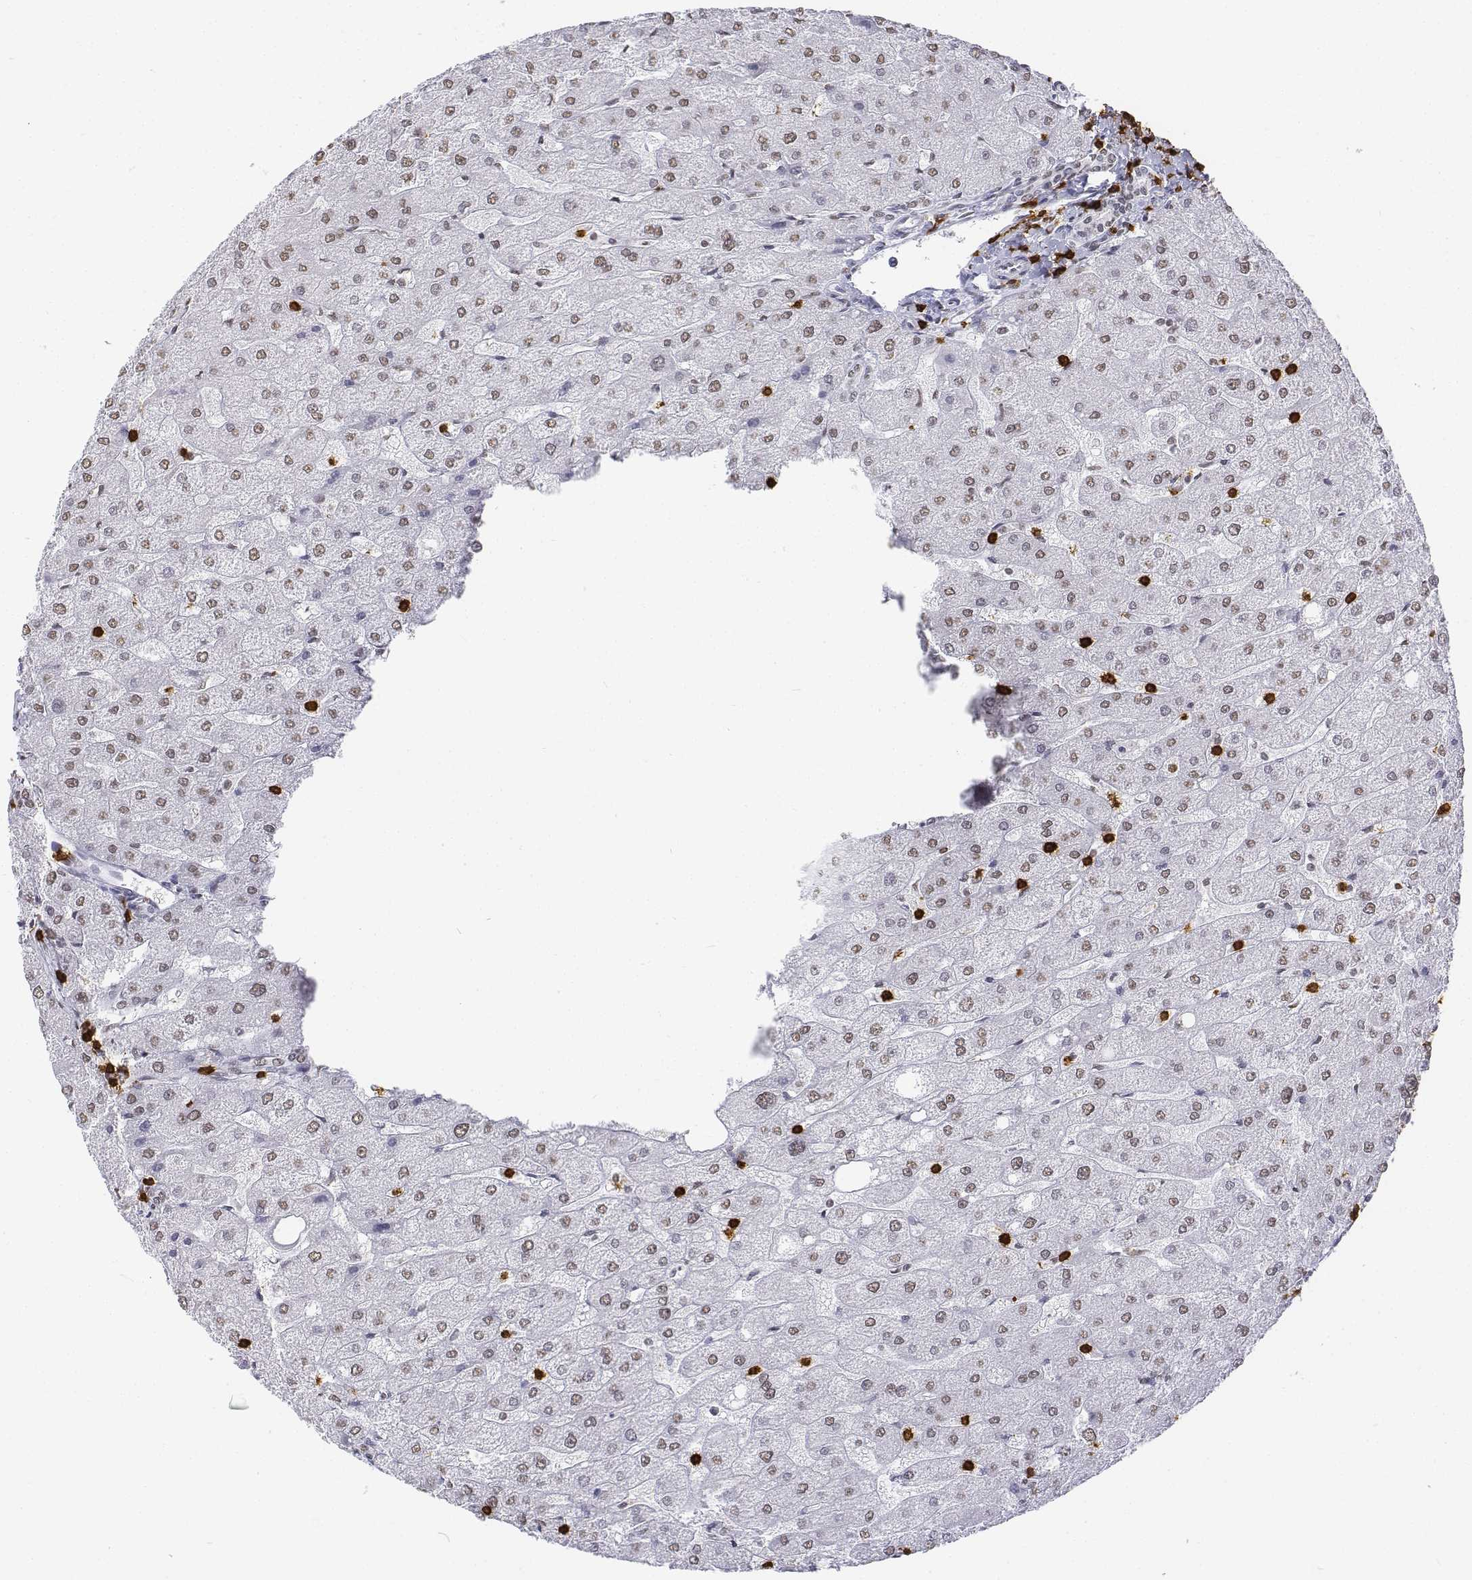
{"staining": {"intensity": "negative", "quantity": "none", "location": "none"}, "tissue": "liver", "cell_type": "Cholangiocytes", "image_type": "normal", "snomed": [{"axis": "morphology", "description": "Normal tissue, NOS"}, {"axis": "topography", "description": "Liver"}], "caption": "The histopathology image demonstrates no staining of cholangiocytes in benign liver. The staining was performed using DAB to visualize the protein expression in brown, while the nuclei were stained in blue with hematoxylin (Magnification: 20x).", "gene": "CD3E", "patient": {"sex": "male", "age": 67}}